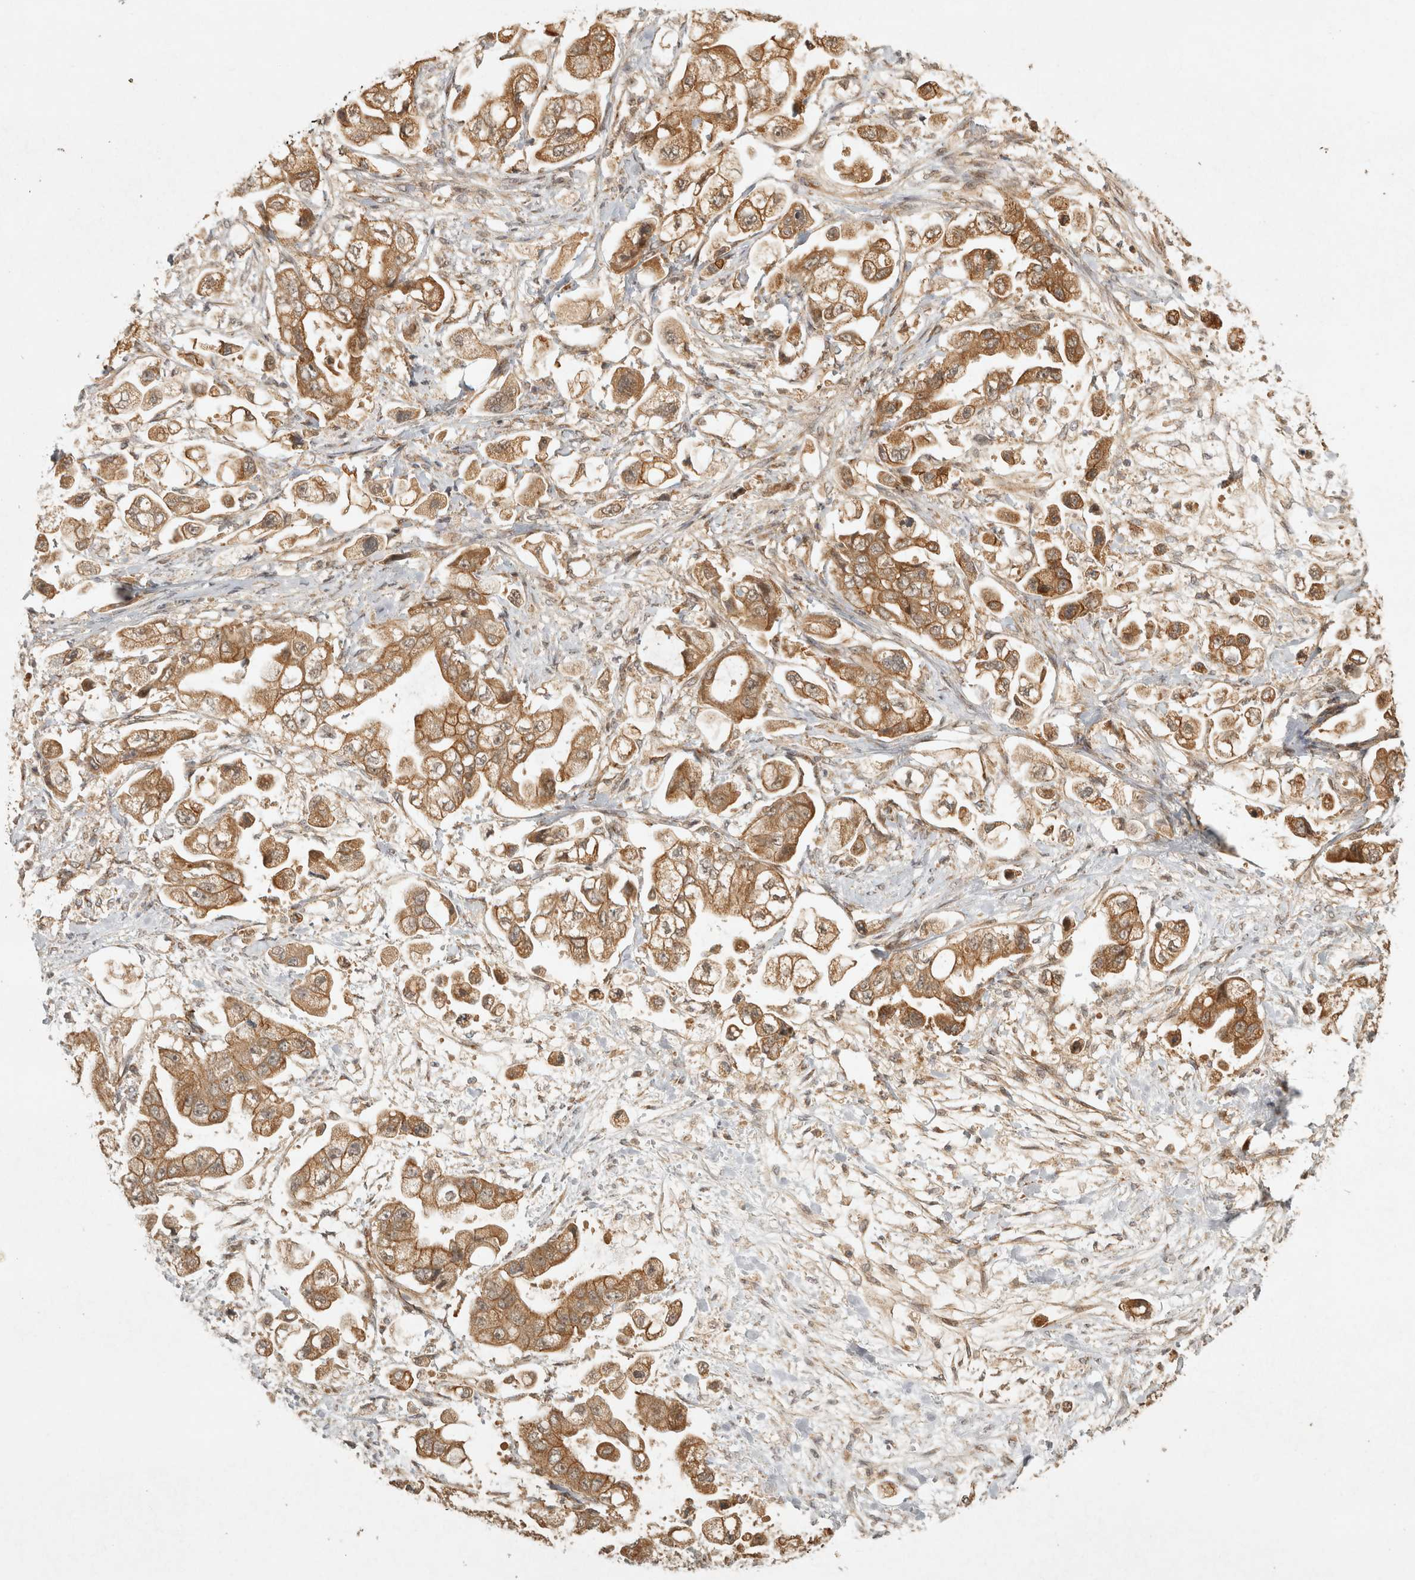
{"staining": {"intensity": "moderate", "quantity": ">75%", "location": "cytoplasmic/membranous"}, "tissue": "stomach cancer", "cell_type": "Tumor cells", "image_type": "cancer", "snomed": [{"axis": "morphology", "description": "Adenocarcinoma, NOS"}, {"axis": "topography", "description": "Stomach"}], "caption": "Stomach cancer (adenocarcinoma) tissue shows moderate cytoplasmic/membranous positivity in about >75% of tumor cells, visualized by immunohistochemistry. Immunohistochemistry (ihc) stains the protein of interest in brown and the nuclei are stained blue.", "gene": "CAMSAP2", "patient": {"sex": "male", "age": 62}}